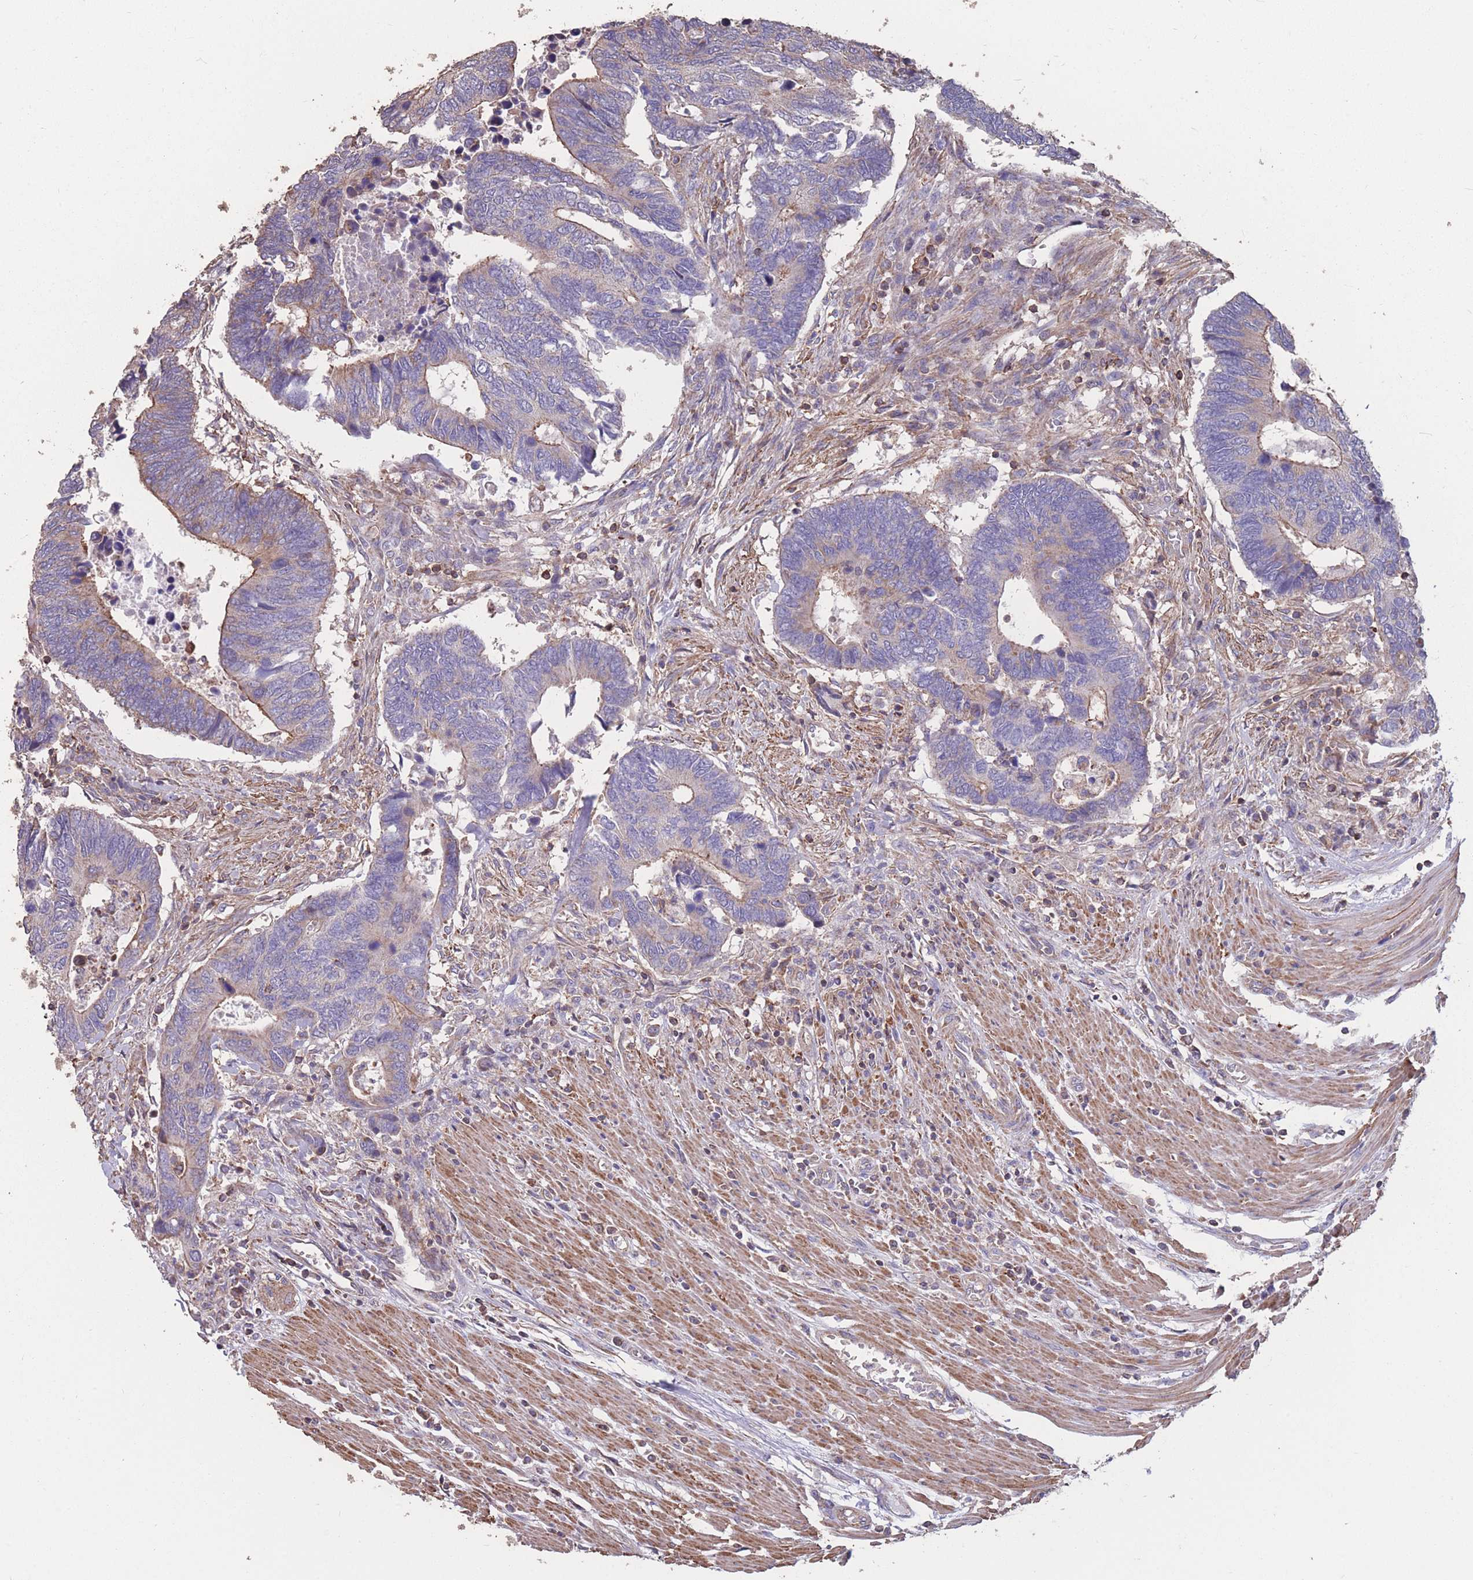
{"staining": {"intensity": "negative", "quantity": "none", "location": "none"}, "tissue": "colorectal cancer", "cell_type": "Tumor cells", "image_type": "cancer", "snomed": [{"axis": "morphology", "description": "Adenocarcinoma, NOS"}, {"axis": "topography", "description": "Colon"}], "caption": "Immunohistochemistry of human adenocarcinoma (colorectal) reveals no staining in tumor cells. The staining is performed using DAB brown chromogen with nuclei counter-stained in using hematoxylin.", "gene": "NUDT21", "patient": {"sex": "male", "age": 87}}